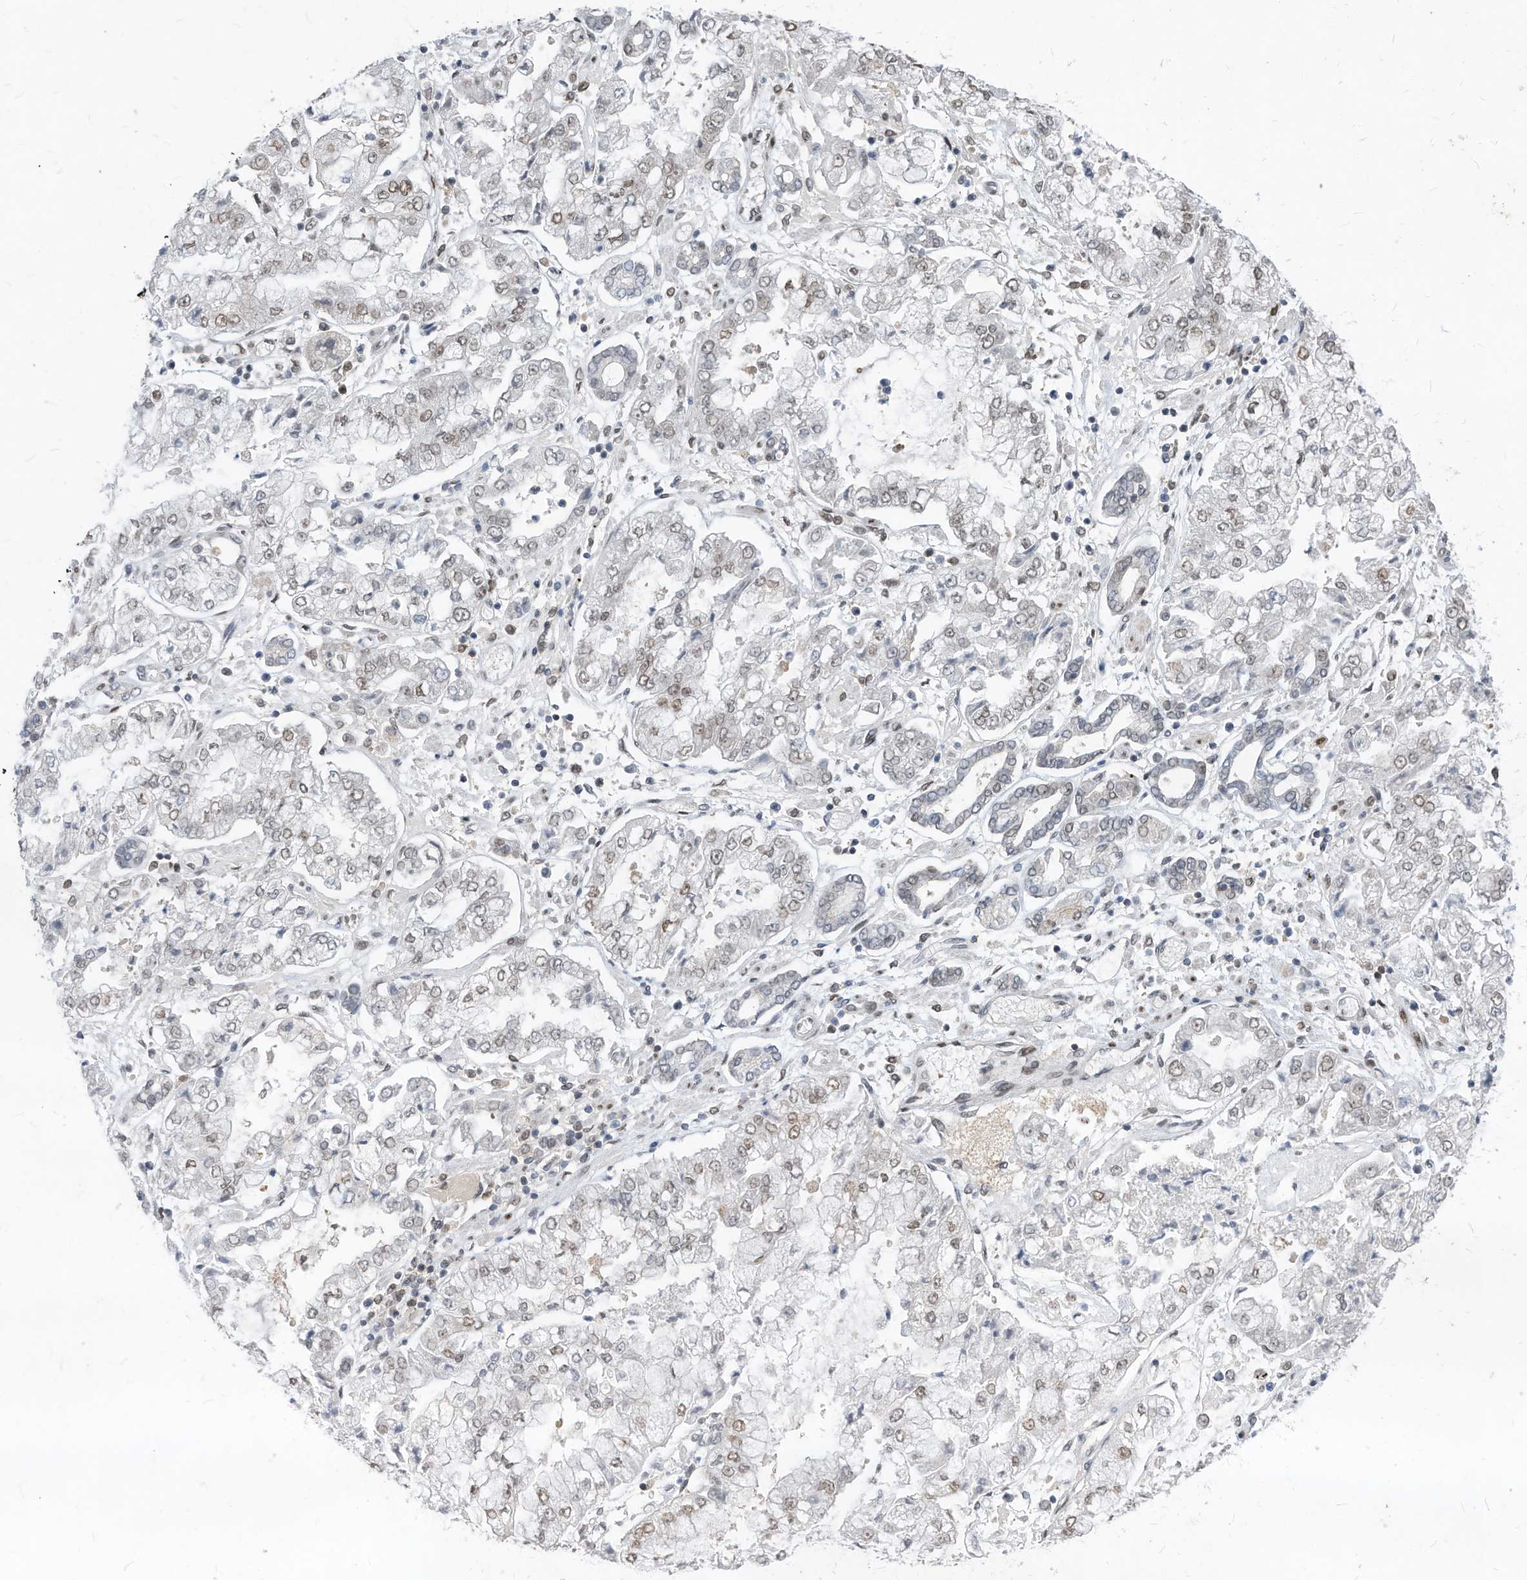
{"staining": {"intensity": "weak", "quantity": "25%-75%", "location": "nuclear"}, "tissue": "stomach cancer", "cell_type": "Tumor cells", "image_type": "cancer", "snomed": [{"axis": "morphology", "description": "Adenocarcinoma, NOS"}, {"axis": "topography", "description": "Stomach"}], "caption": "Immunohistochemistry (IHC) of human stomach cancer demonstrates low levels of weak nuclear positivity in about 25%-75% of tumor cells.", "gene": "KPNB1", "patient": {"sex": "male", "age": 76}}